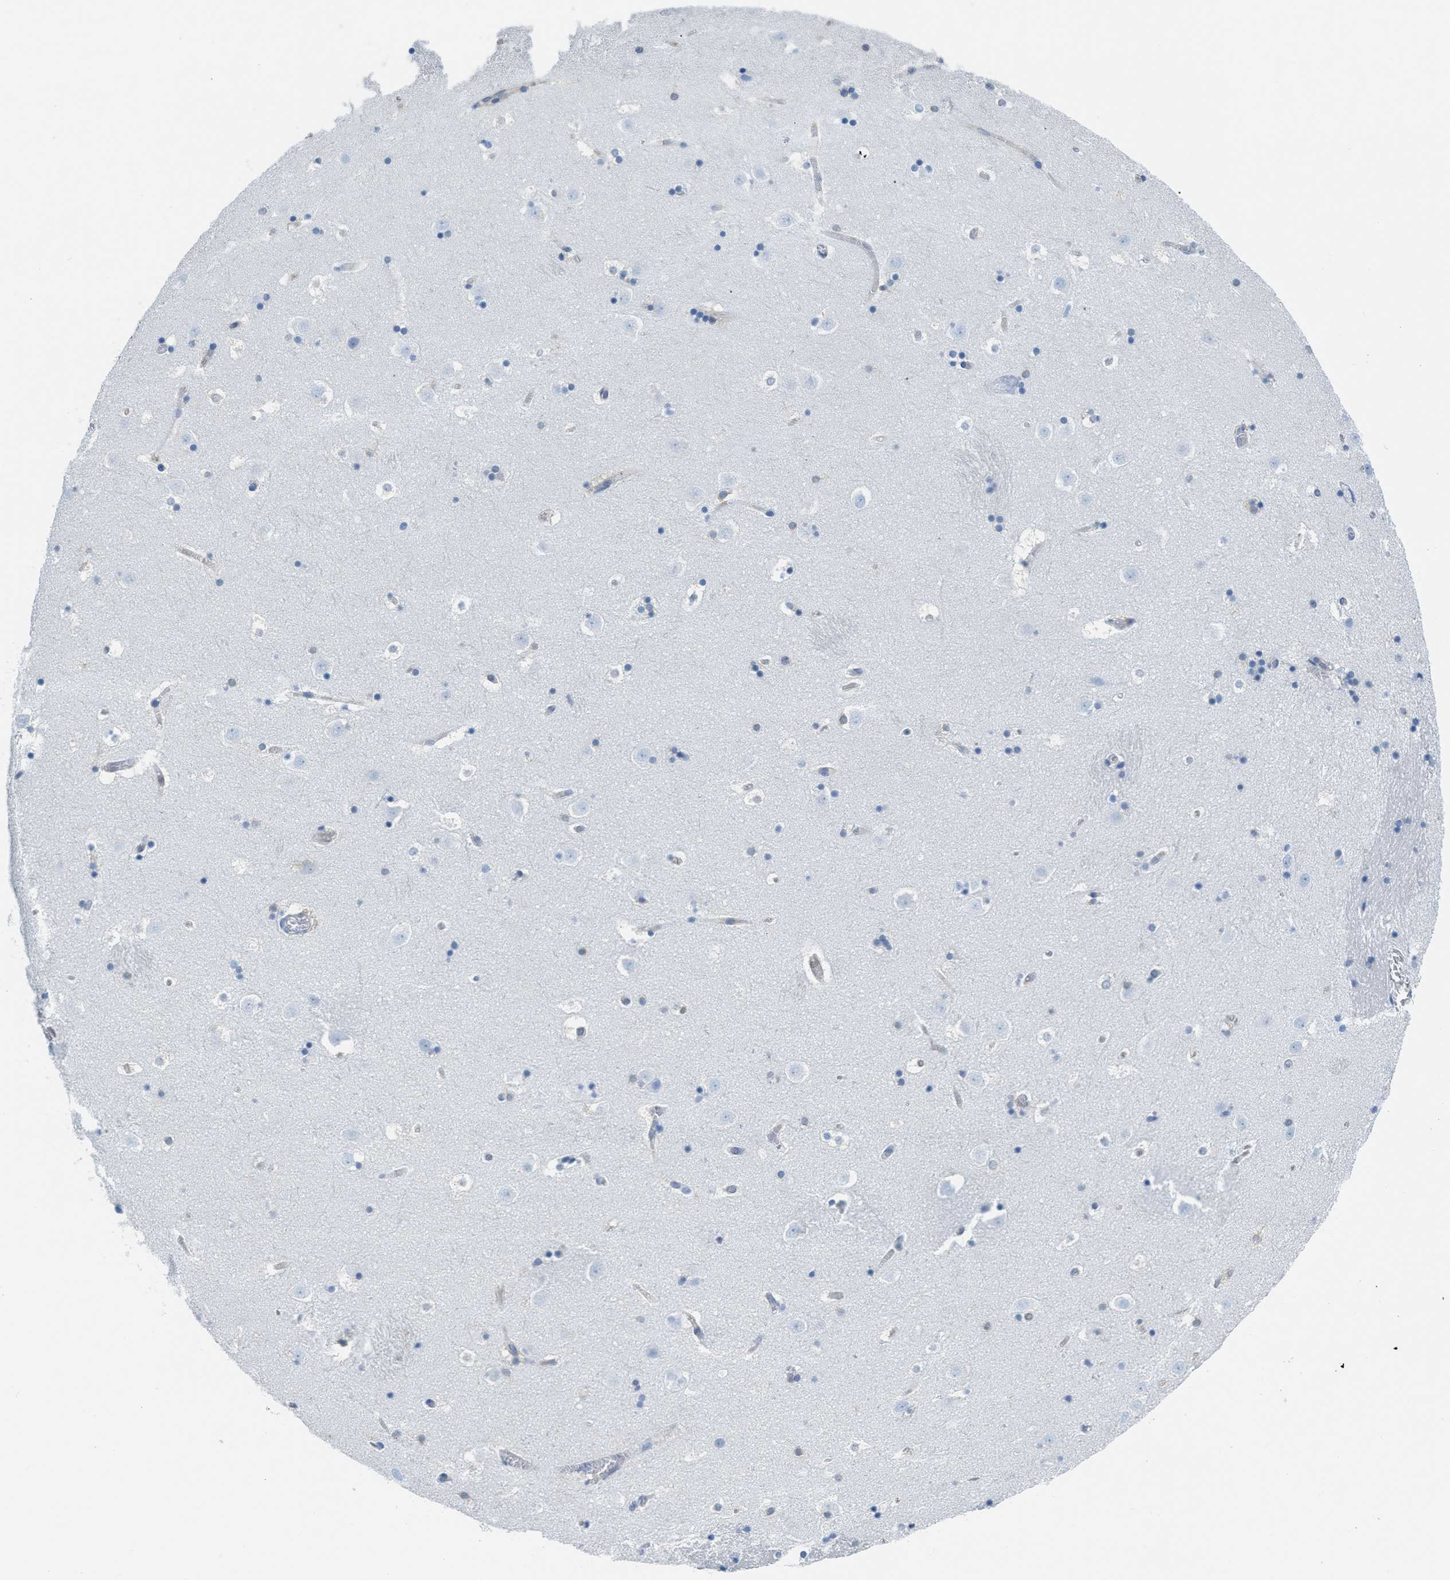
{"staining": {"intensity": "negative", "quantity": "none", "location": "none"}, "tissue": "caudate", "cell_type": "Glial cells", "image_type": "normal", "snomed": [{"axis": "morphology", "description": "Normal tissue, NOS"}, {"axis": "topography", "description": "Lateral ventricle wall"}], "caption": "Immunohistochemistry (IHC) of normal caudate exhibits no positivity in glial cells.", "gene": "SERPINB1", "patient": {"sex": "male", "age": 45}}